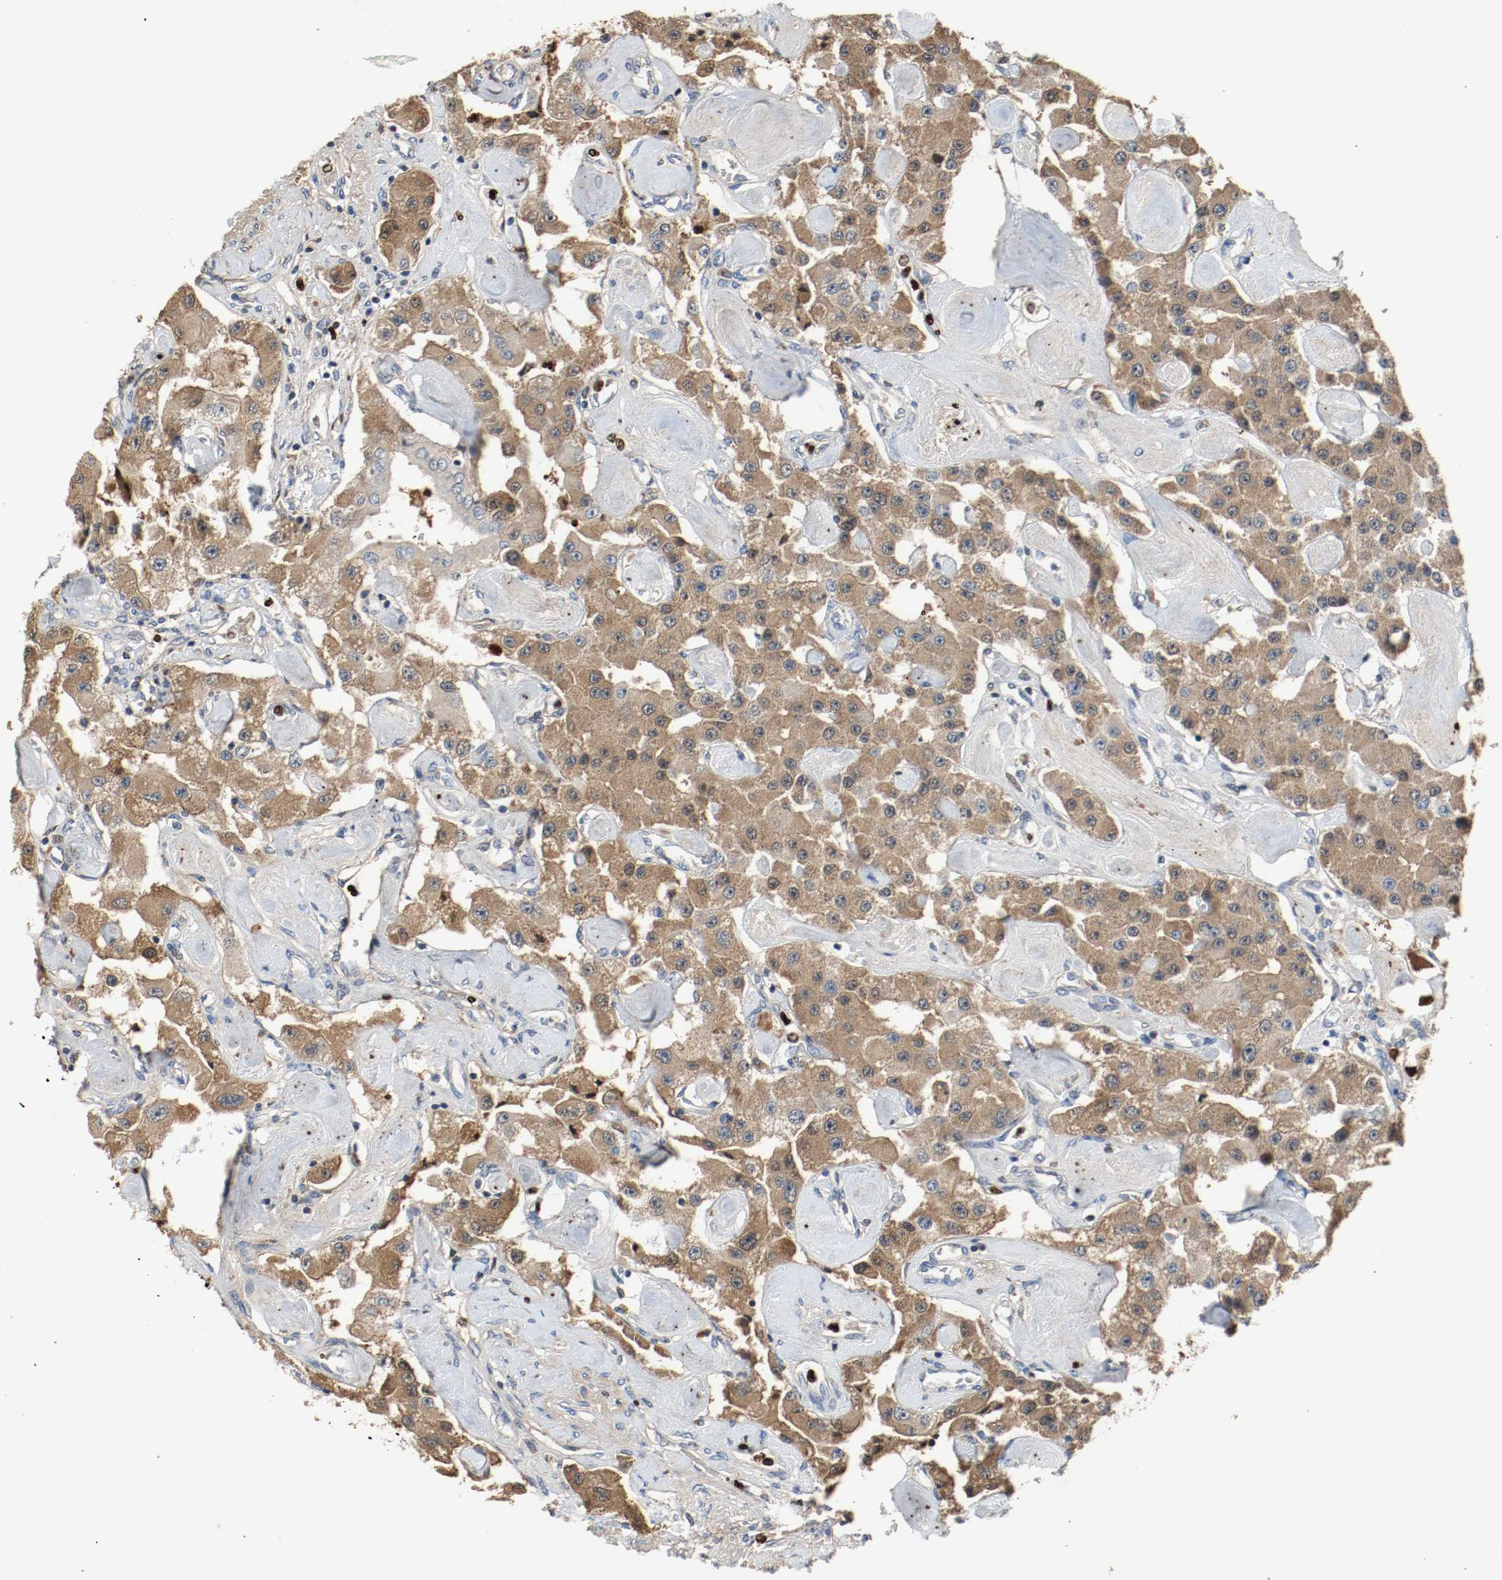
{"staining": {"intensity": "moderate", "quantity": ">75%", "location": "cytoplasmic/membranous"}, "tissue": "carcinoid", "cell_type": "Tumor cells", "image_type": "cancer", "snomed": [{"axis": "morphology", "description": "Carcinoid, malignant, NOS"}, {"axis": "topography", "description": "Pancreas"}], "caption": "Human malignant carcinoid stained with a protein marker demonstrates moderate staining in tumor cells.", "gene": "BLK", "patient": {"sex": "male", "age": 41}}